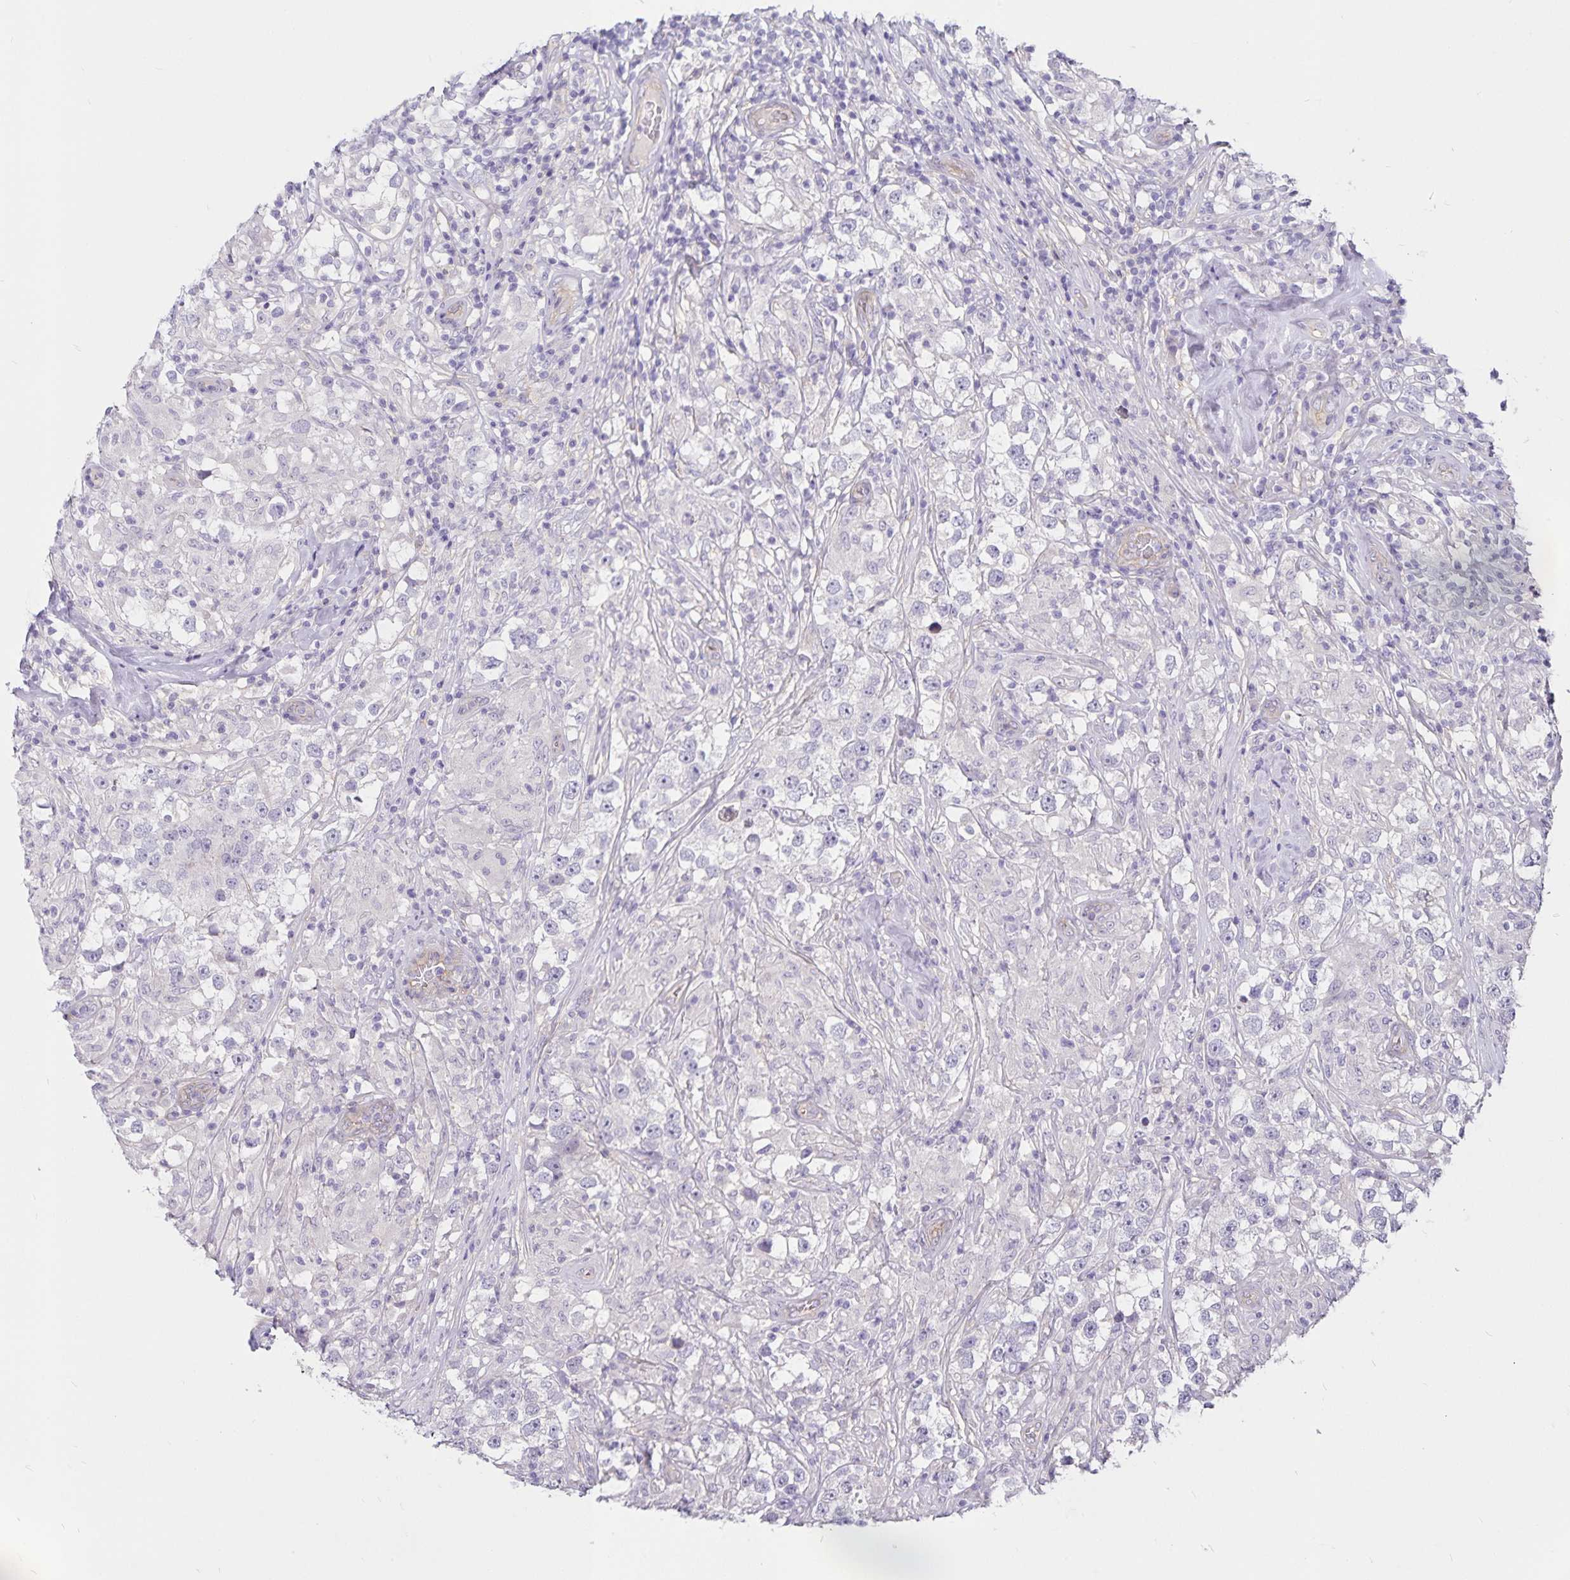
{"staining": {"intensity": "negative", "quantity": "none", "location": "none"}, "tissue": "testis cancer", "cell_type": "Tumor cells", "image_type": "cancer", "snomed": [{"axis": "morphology", "description": "Seminoma, NOS"}, {"axis": "topography", "description": "Testis"}], "caption": "Tumor cells show no significant positivity in testis seminoma. (Immunohistochemistry (ihc), brightfield microscopy, high magnification).", "gene": "GNG12", "patient": {"sex": "male", "age": 46}}